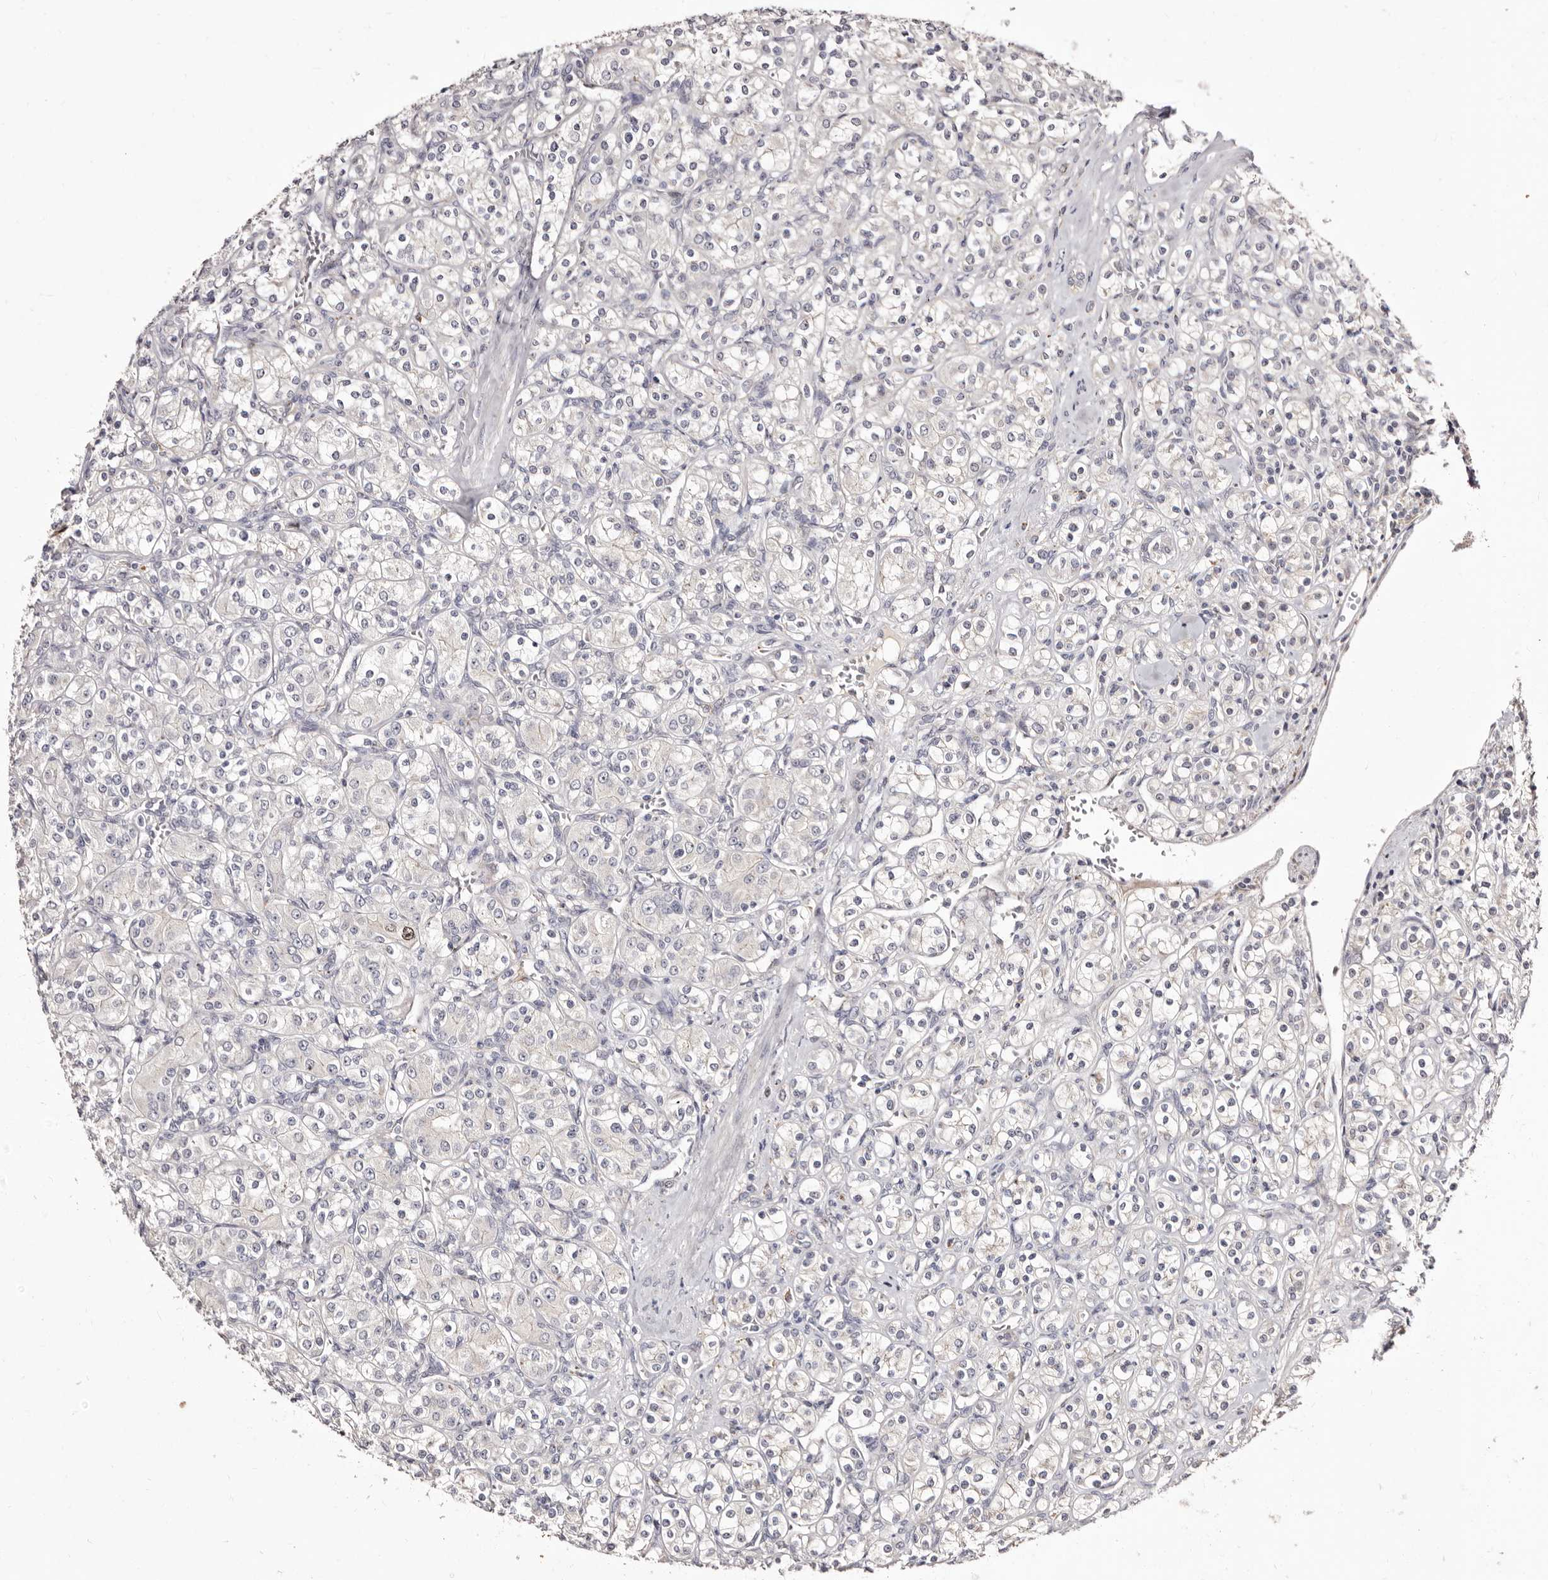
{"staining": {"intensity": "negative", "quantity": "none", "location": "none"}, "tissue": "renal cancer", "cell_type": "Tumor cells", "image_type": "cancer", "snomed": [{"axis": "morphology", "description": "Adenocarcinoma, NOS"}, {"axis": "topography", "description": "Kidney"}], "caption": "Adenocarcinoma (renal) was stained to show a protein in brown. There is no significant staining in tumor cells.", "gene": "CDCA8", "patient": {"sex": "male", "age": 77}}